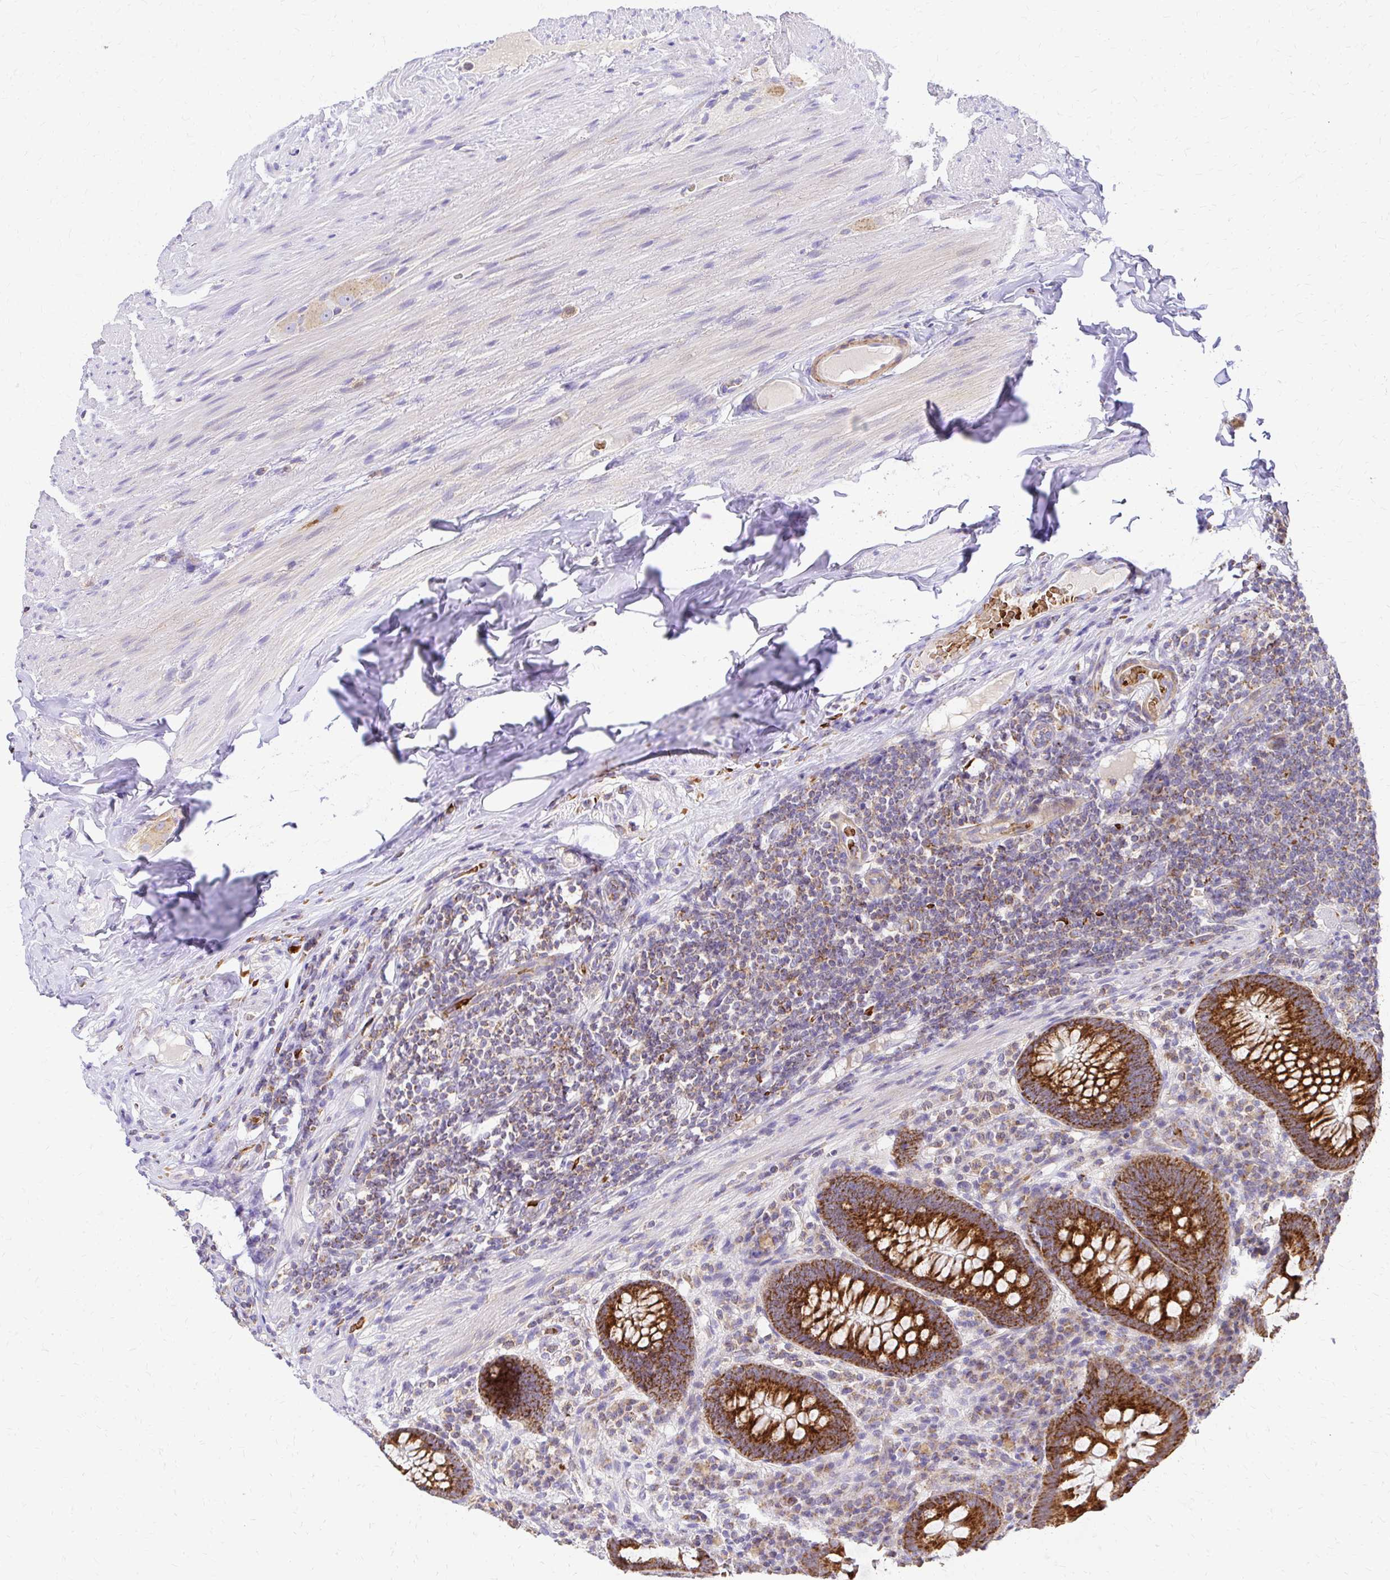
{"staining": {"intensity": "strong", "quantity": ">75%", "location": "cytoplasmic/membranous"}, "tissue": "appendix", "cell_type": "Glandular cells", "image_type": "normal", "snomed": [{"axis": "morphology", "description": "Normal tissue, NOS"}, {"axis": "topography", "description": "Appendix"}], "caption": "A brown stain labels strong cytoplasmic/membranous expression of a protein in glandular cells of benign human appendix. (Stains: DAB (3,3'-diaminobenzidine) in brown, nuclei in blue, Microscopy: brightfield microscopy at high magnification).", "gene": "MRPL13", "patient": {"sex": "male", "age": 71}}